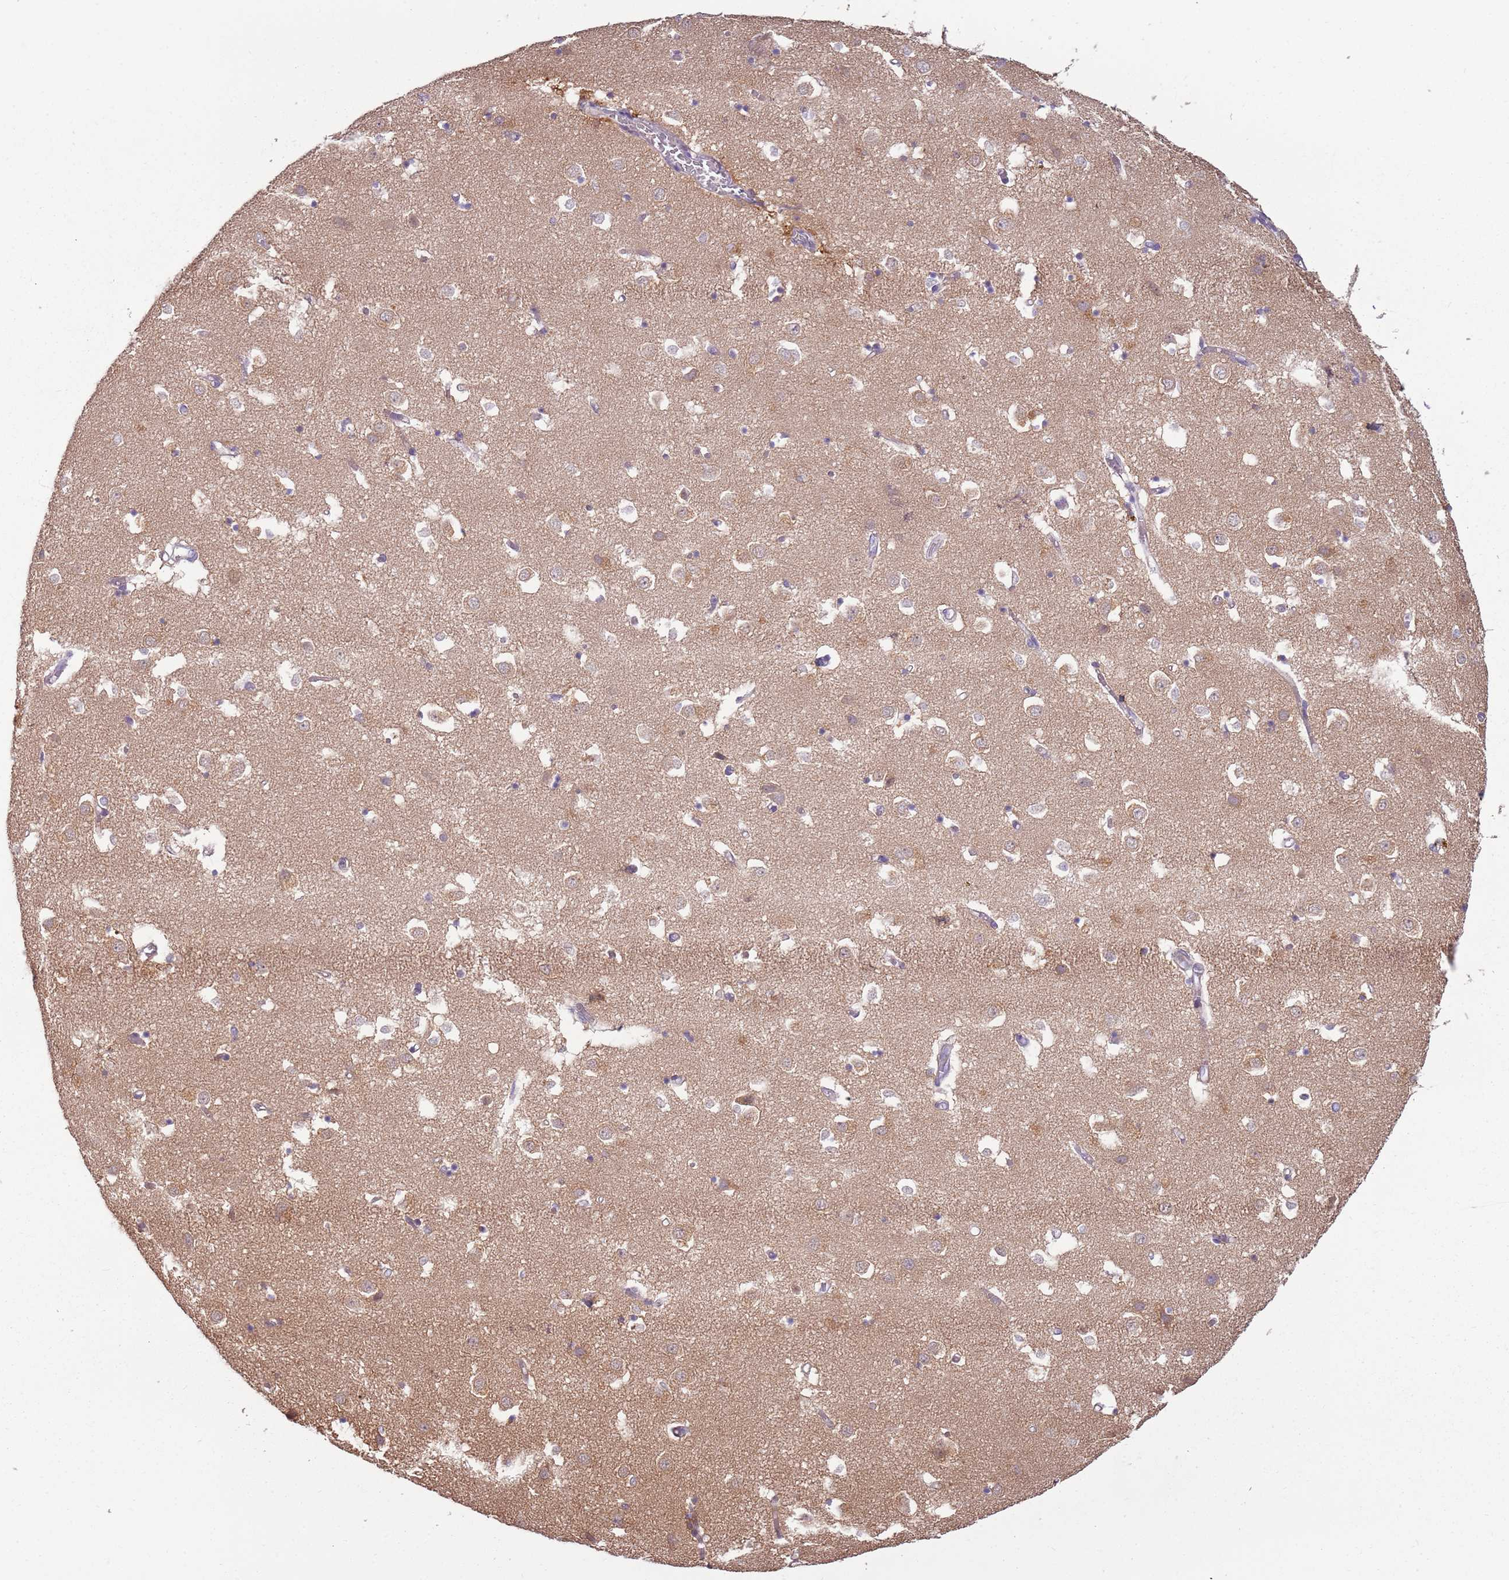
{"staining": {"intensity": "negative", "quantity": "none", "location": "none"}, "tissue": "caudate", "cell_type": "Glial cells", "image_type": "normal", "snomed": [{"axis": "morphology", "description": "Normal tissue, NOS"}, {"axis": "topography", "description": "Lateral ventricle wall"}], "caption": "This micrograph is of benign caudate stained with immunohistochemistry to label a protein in brown with the nuclei are counter-stained blue. There is no staining in glial cells.", "gene": "ARHGAP5", "patient": {"sex": "male", "age": 70}}